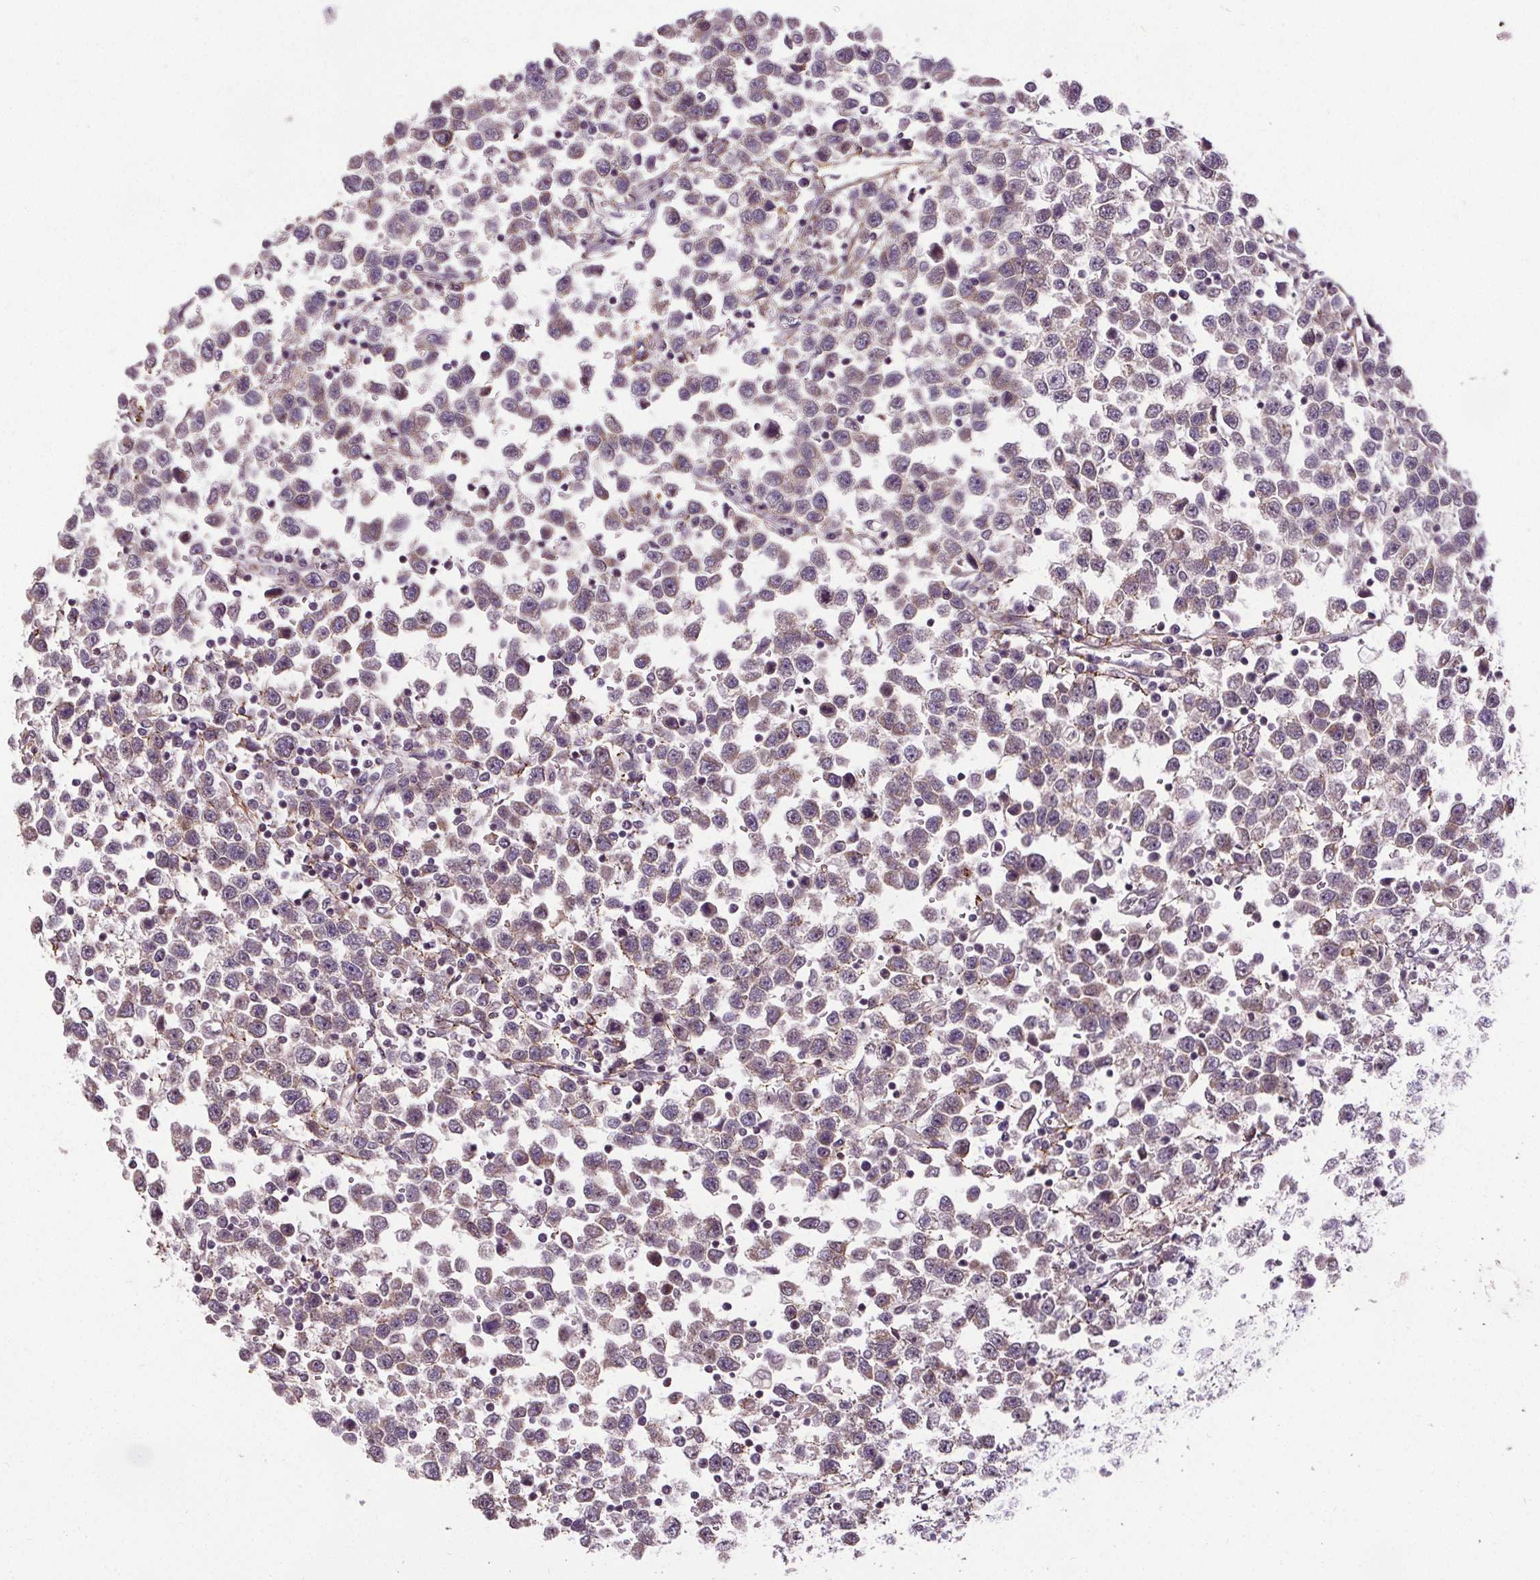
{"staining": {"intensity": "weak", "quantity": "<25%", "location": "cytoplasmic/membranous"}, "tissue": "testis cancer", "cell_type": "Tumor cells", "image_type": "cancer", "snomed": [{"axis": "morphology", "description": "Seminoma, NOS"}, {"axis": "topography", "description": "Testis"}], "caption": "A high-resolution histopathology image shows IHC staining of testis cancer, which displays no significant staining in tumor cells. Nuclei are stained in blue.", "gene": "KIAA0232", "patient": {"sex": "male", "age": 34}}